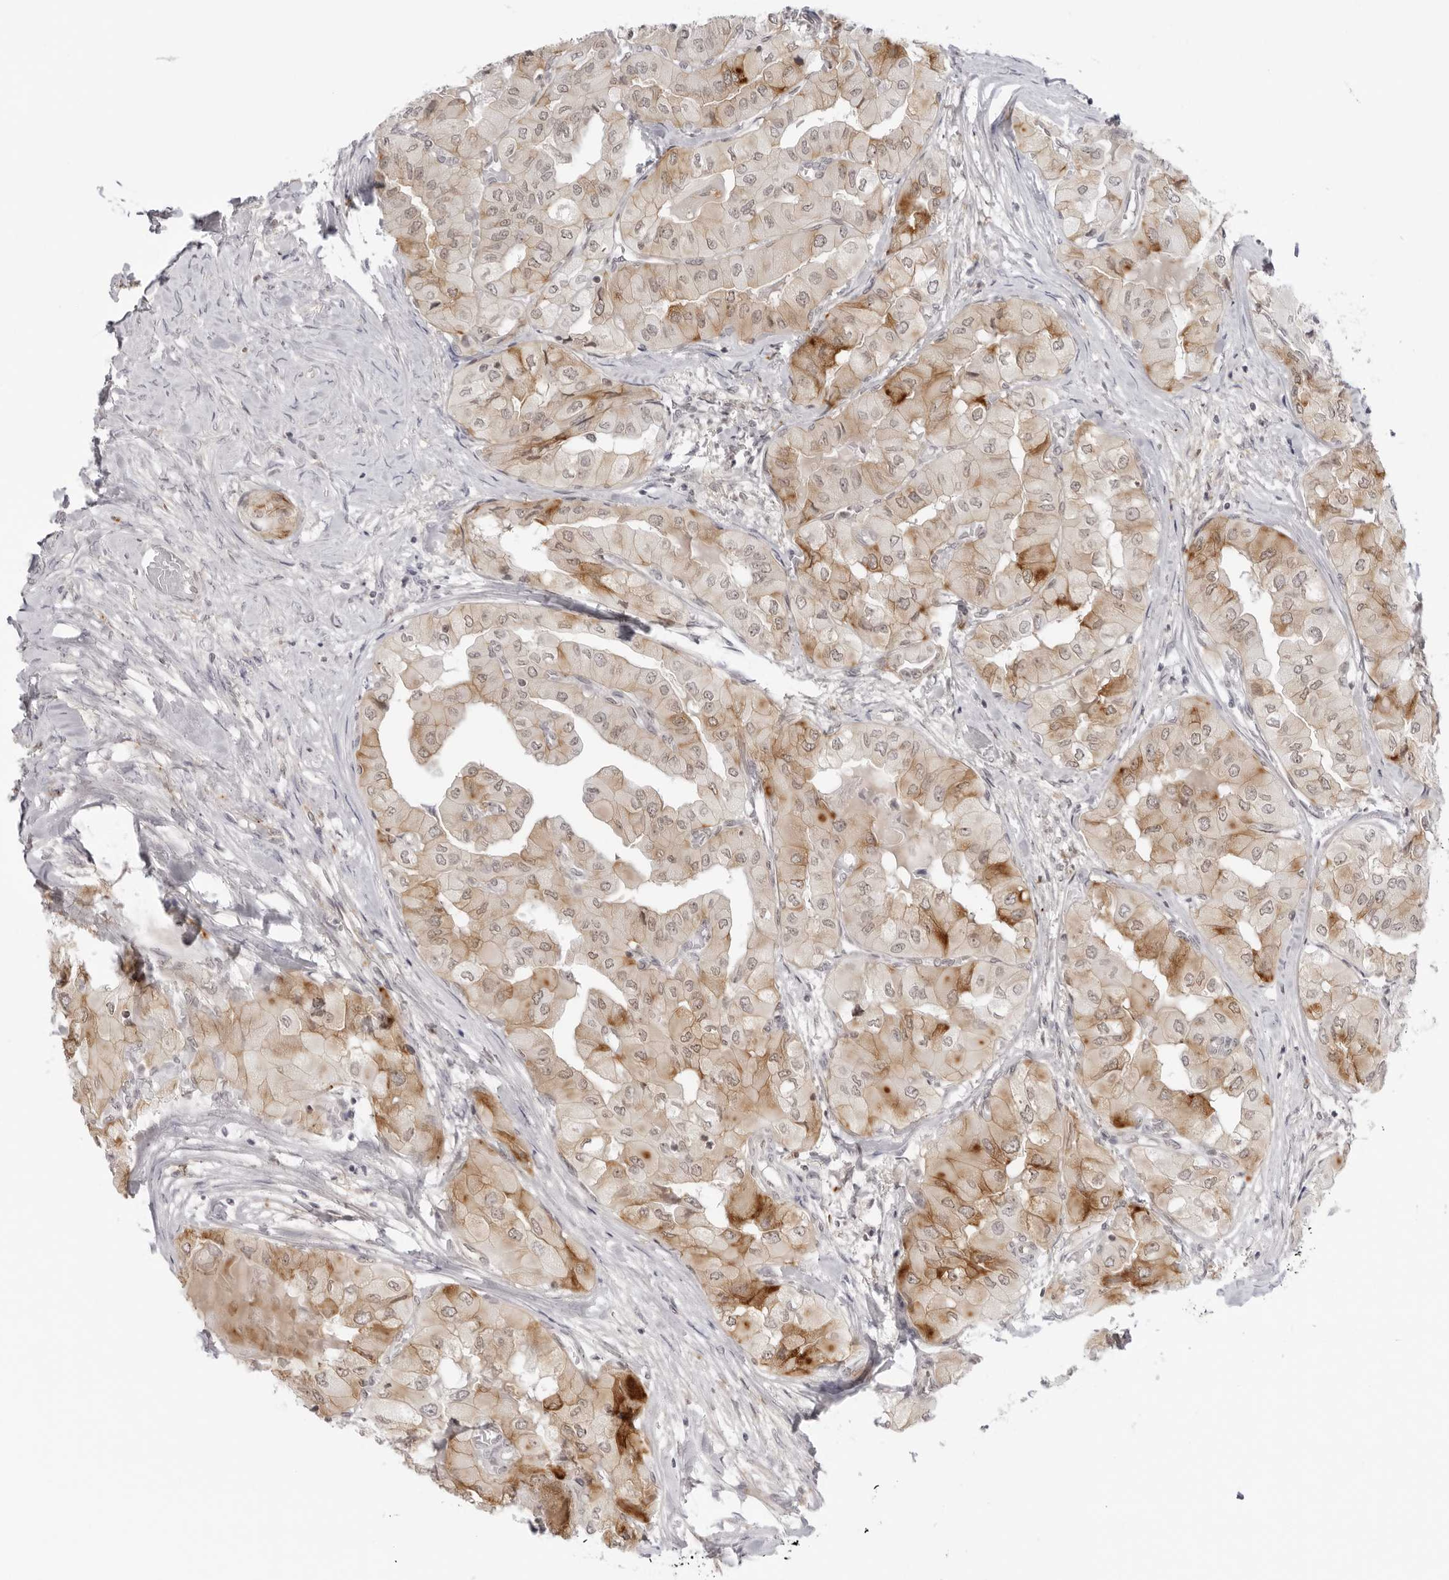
{"staining": {"intensity": "moderate", "quantity": ">75%", "location": "cytoplasmic/membranous"}, "tissue": "thyroid cancer", "cell_type": "Tumor cells", "image_type": "cancer", "snomed": [{"axis": "morphology", "description": "Papillary adenocarcinoma, NOS"}, {"axis": "topography", "description": "Thyroid gland"}], "caption": "A brown stain labels moderate cytoplasmic/membranous positivity of a protein in human papillary adenocarcinoma (thyroid) tumor cells.", "gene": "TRAPPC3", "patient": {"sex": "female", "age": 59}}